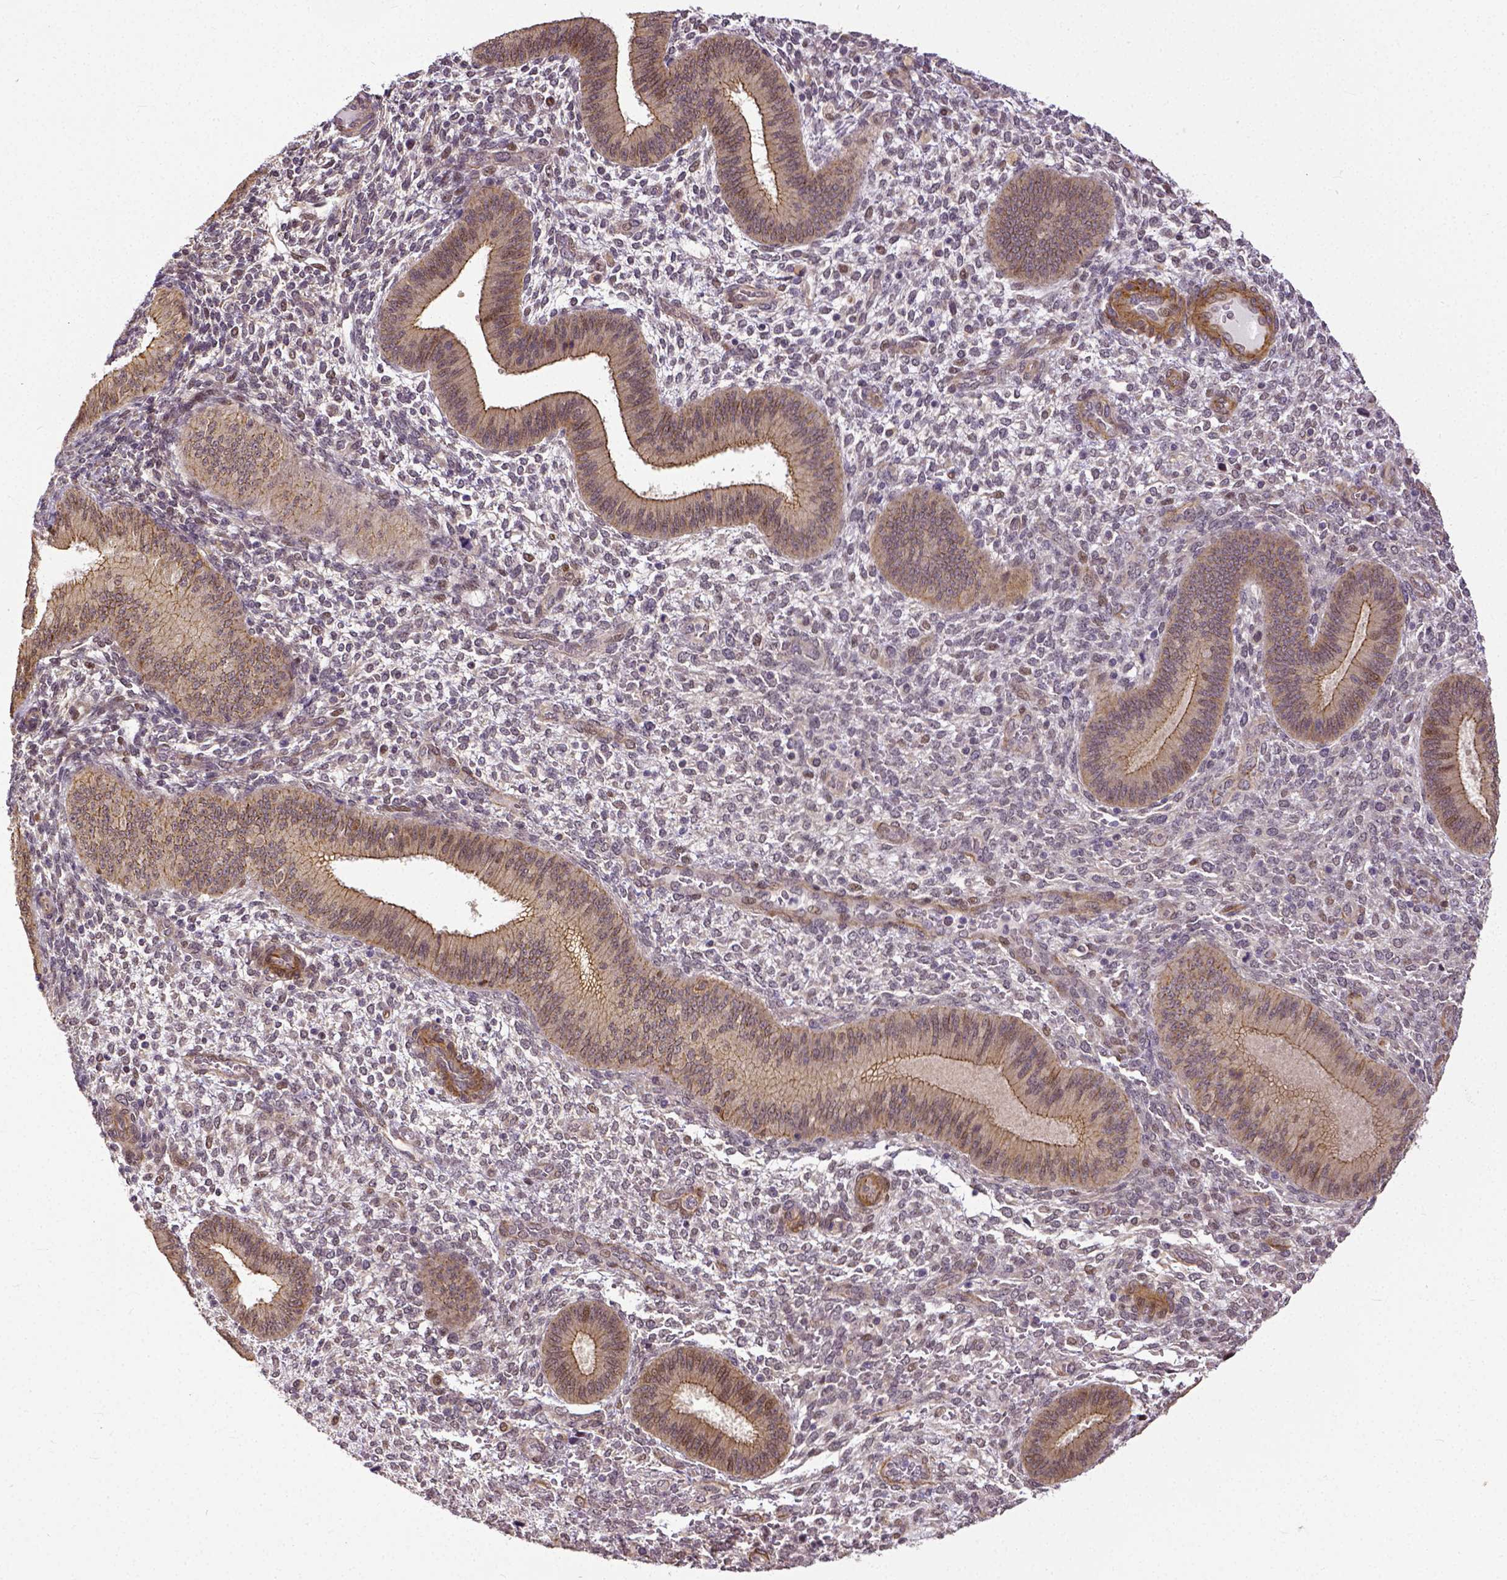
{"staining": {"intensity": "negative", "quantity": "none", "location": "none"}, "tissue": "endometrium", "cell_type": "Cells in endometrial stroma", "image_type": "normal", "snomed": [{"axis": "morphology", "description": "Normal tissue, NOS"}, {"axis": "topography", "description": "Endometrium"}], "caption": "This image is of normal endometrium stained with IHC to label a protein in brown with the nuclei are counter-stained blue. There is no positivity in cells in endometrial stroma.", "gene": "DICER1", "patient": {"sex": "female", "age": 39}}